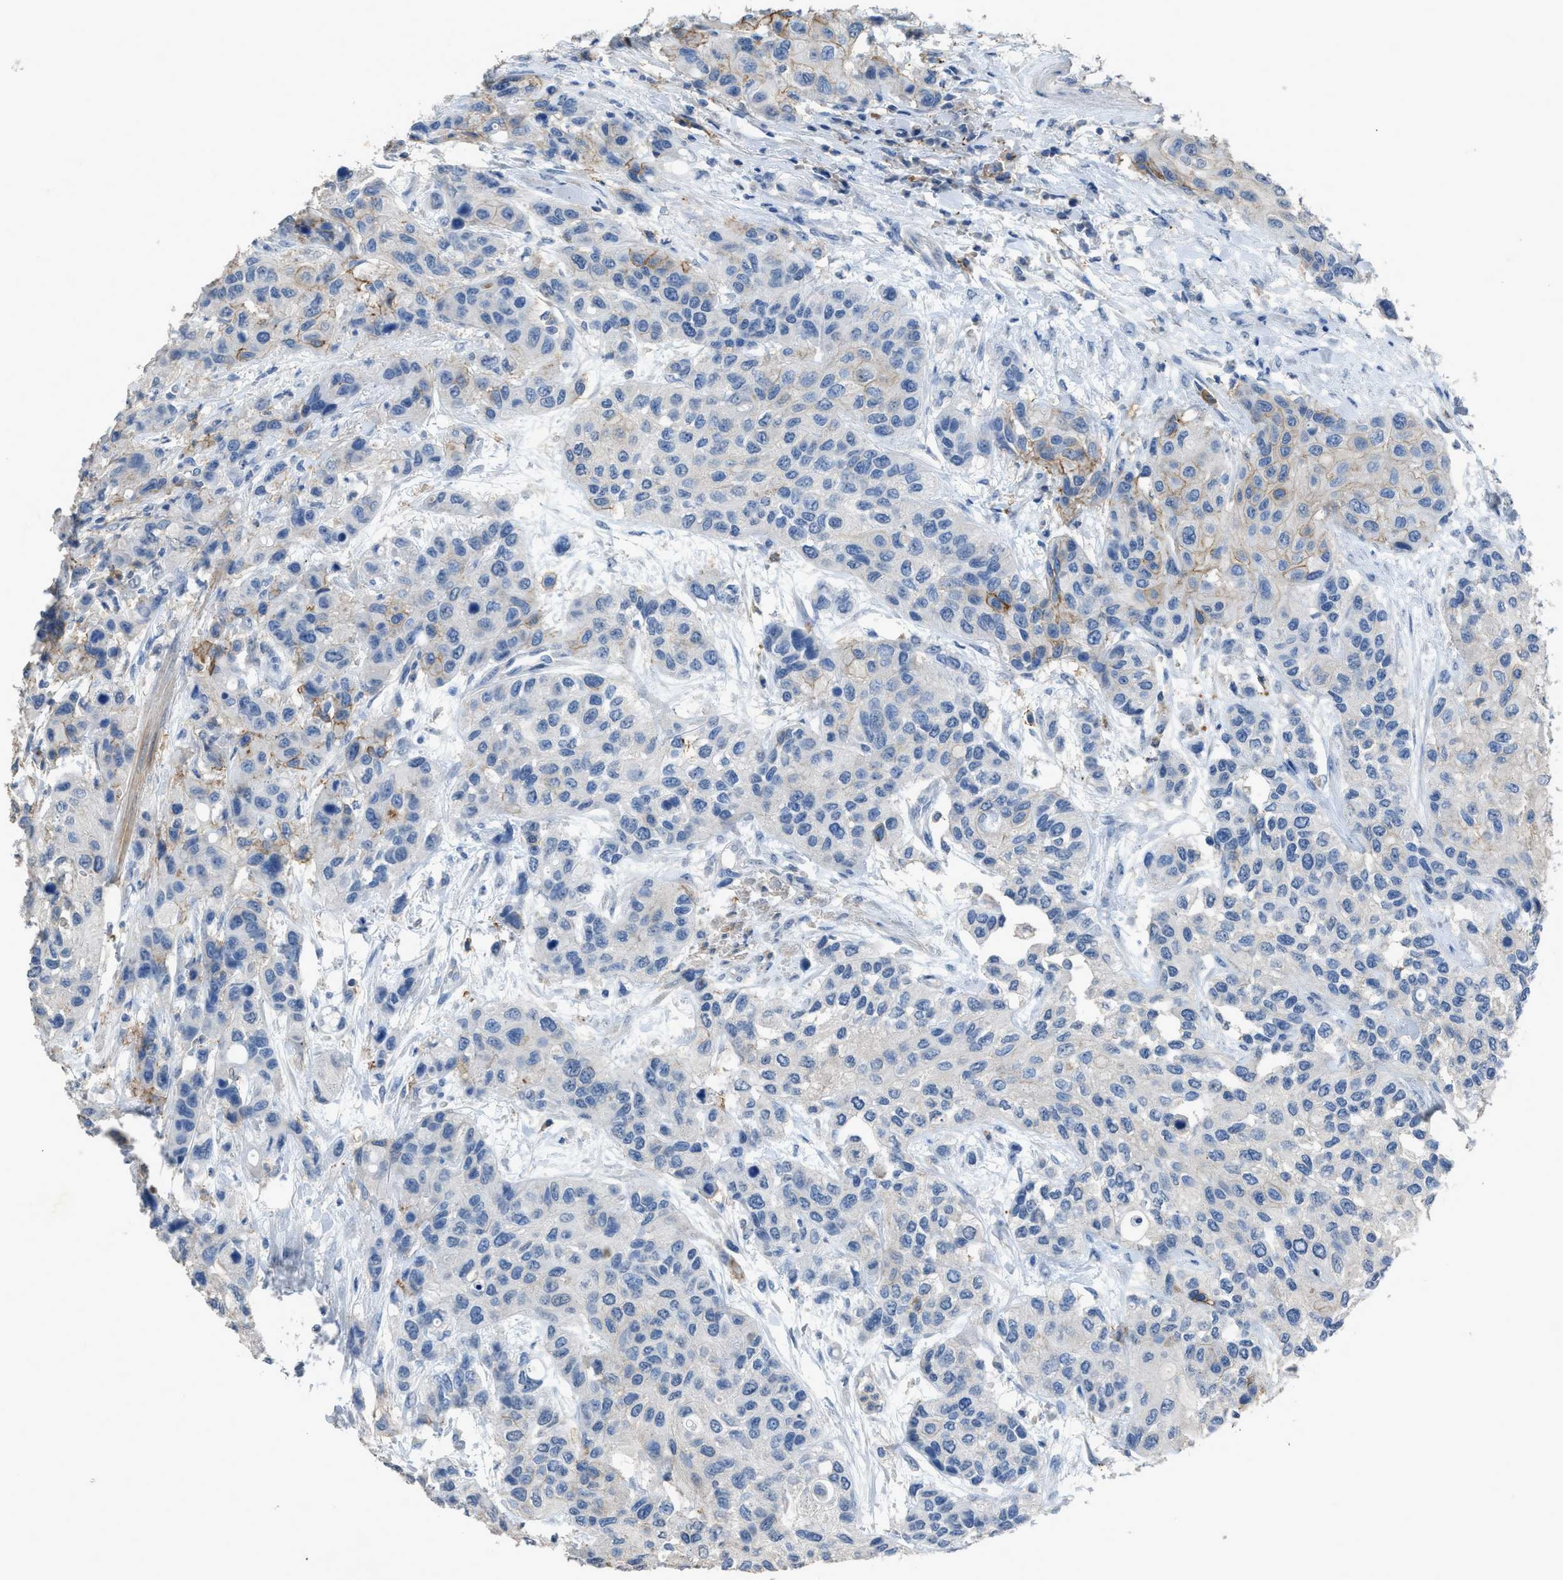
{"staining": {"intensity": "moderate", "quantity": "<25%", "location": "cytoplasmic/membranous"}, "tissue": "urothelial cancer", "cell_type": "Tumor cells", "image_type": "cancer", "snomed": [{"axis": "morphology", "description": "Urothelial carcinoma, High grade"}, {"axis": "topography", "description": "Urinary bladder"}], "caption": "Immunohistochemical staining of human high-grade urothelial carcinoma displays moderate cytoplasmic/membranous protein staining in approximately <25% of tumor cells.", "gene": "OR51E1", "patient": {"sex": "female", "age": 56}}